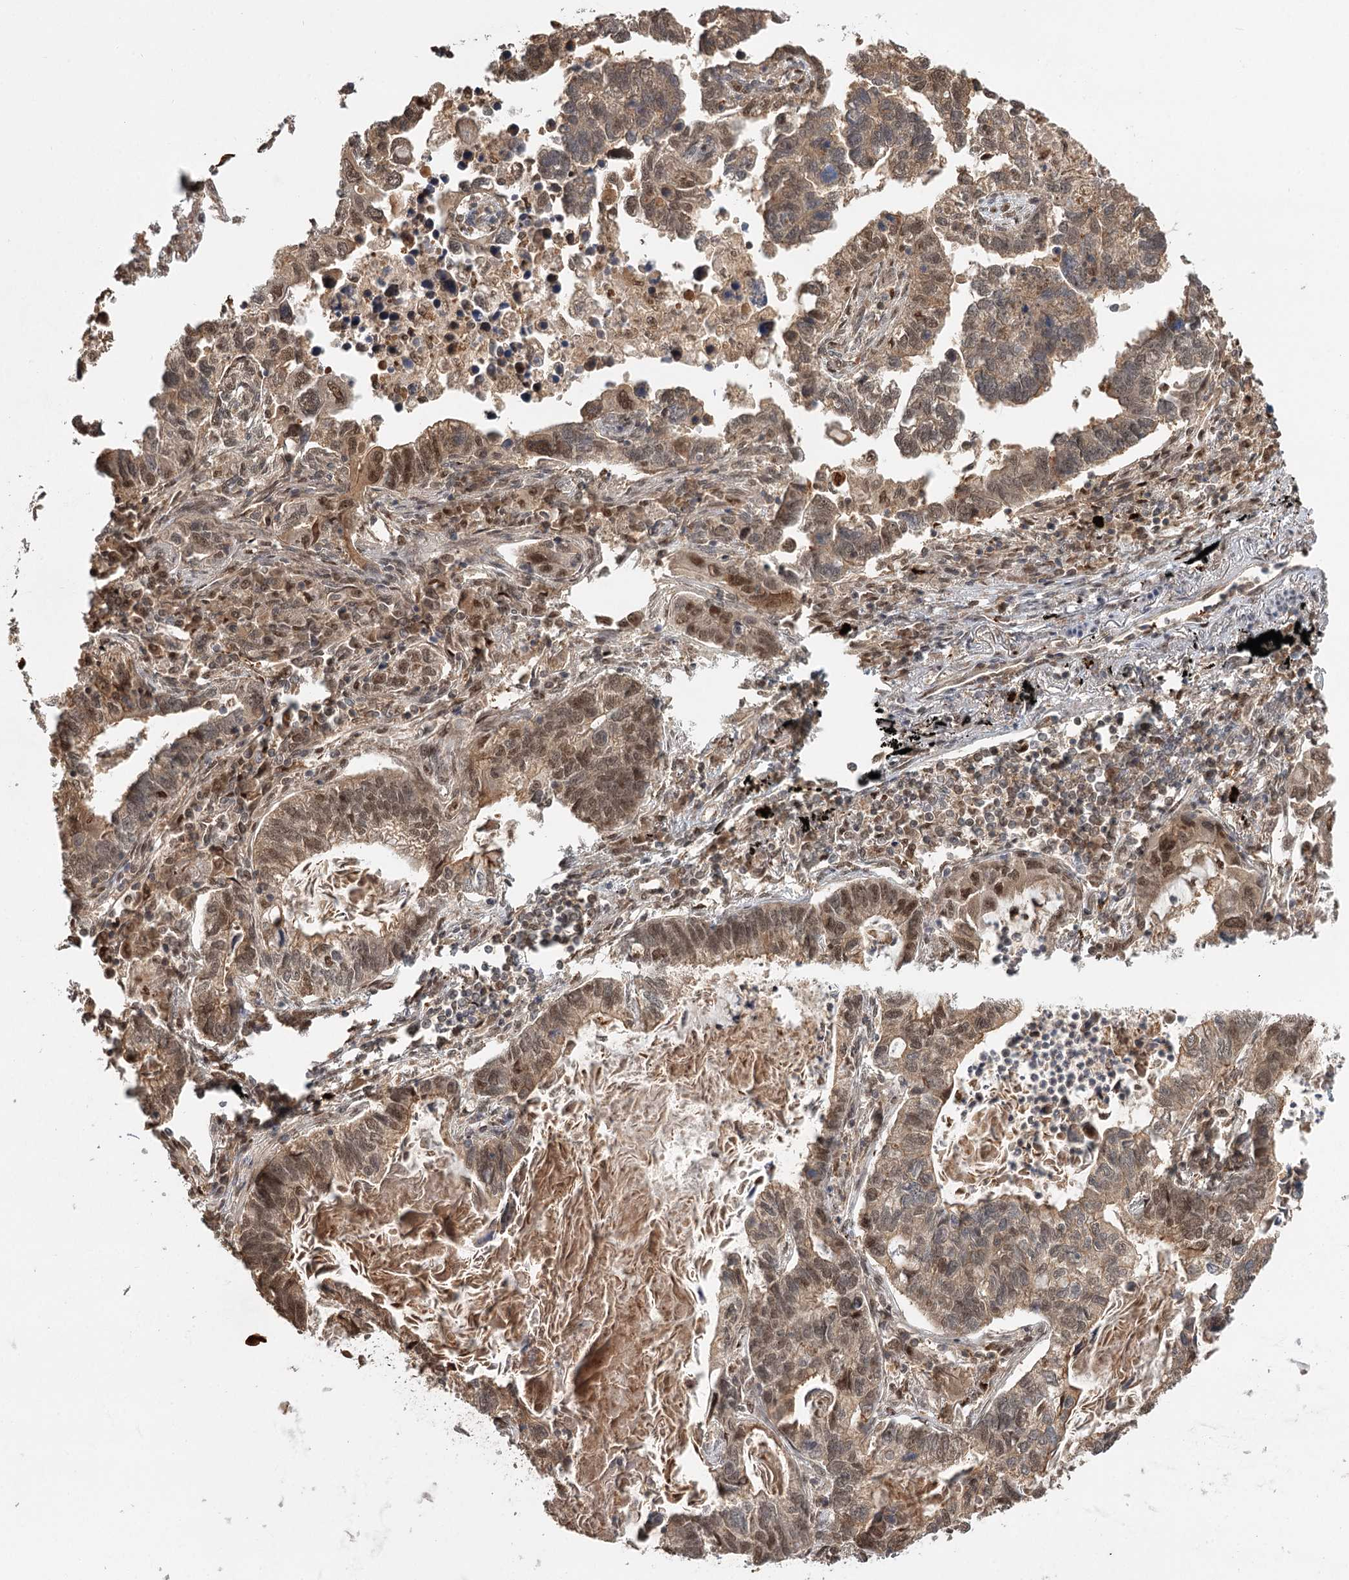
{"staining": {"intensity": "moderate", "quantity": ">75%", "location": "cytoplasmic/membranous,nuclear"}, "tissue": "lung cancer", "cell_type": "Tumor cells", "image_type": "cancer", "snomed": [{"axis": "morphology", "description": "Adenocarcinoma, NOS"}, {"axis": "topography", "description": "Lung"}], "caption": "A brown stain highlights moderate cytoplasmic/membranous and nuclear positivity of a protein in lung adenocarcinoma tumor cells.", "gene": "N6AMT1", "patient": {"sex": "male", "age": 67}}